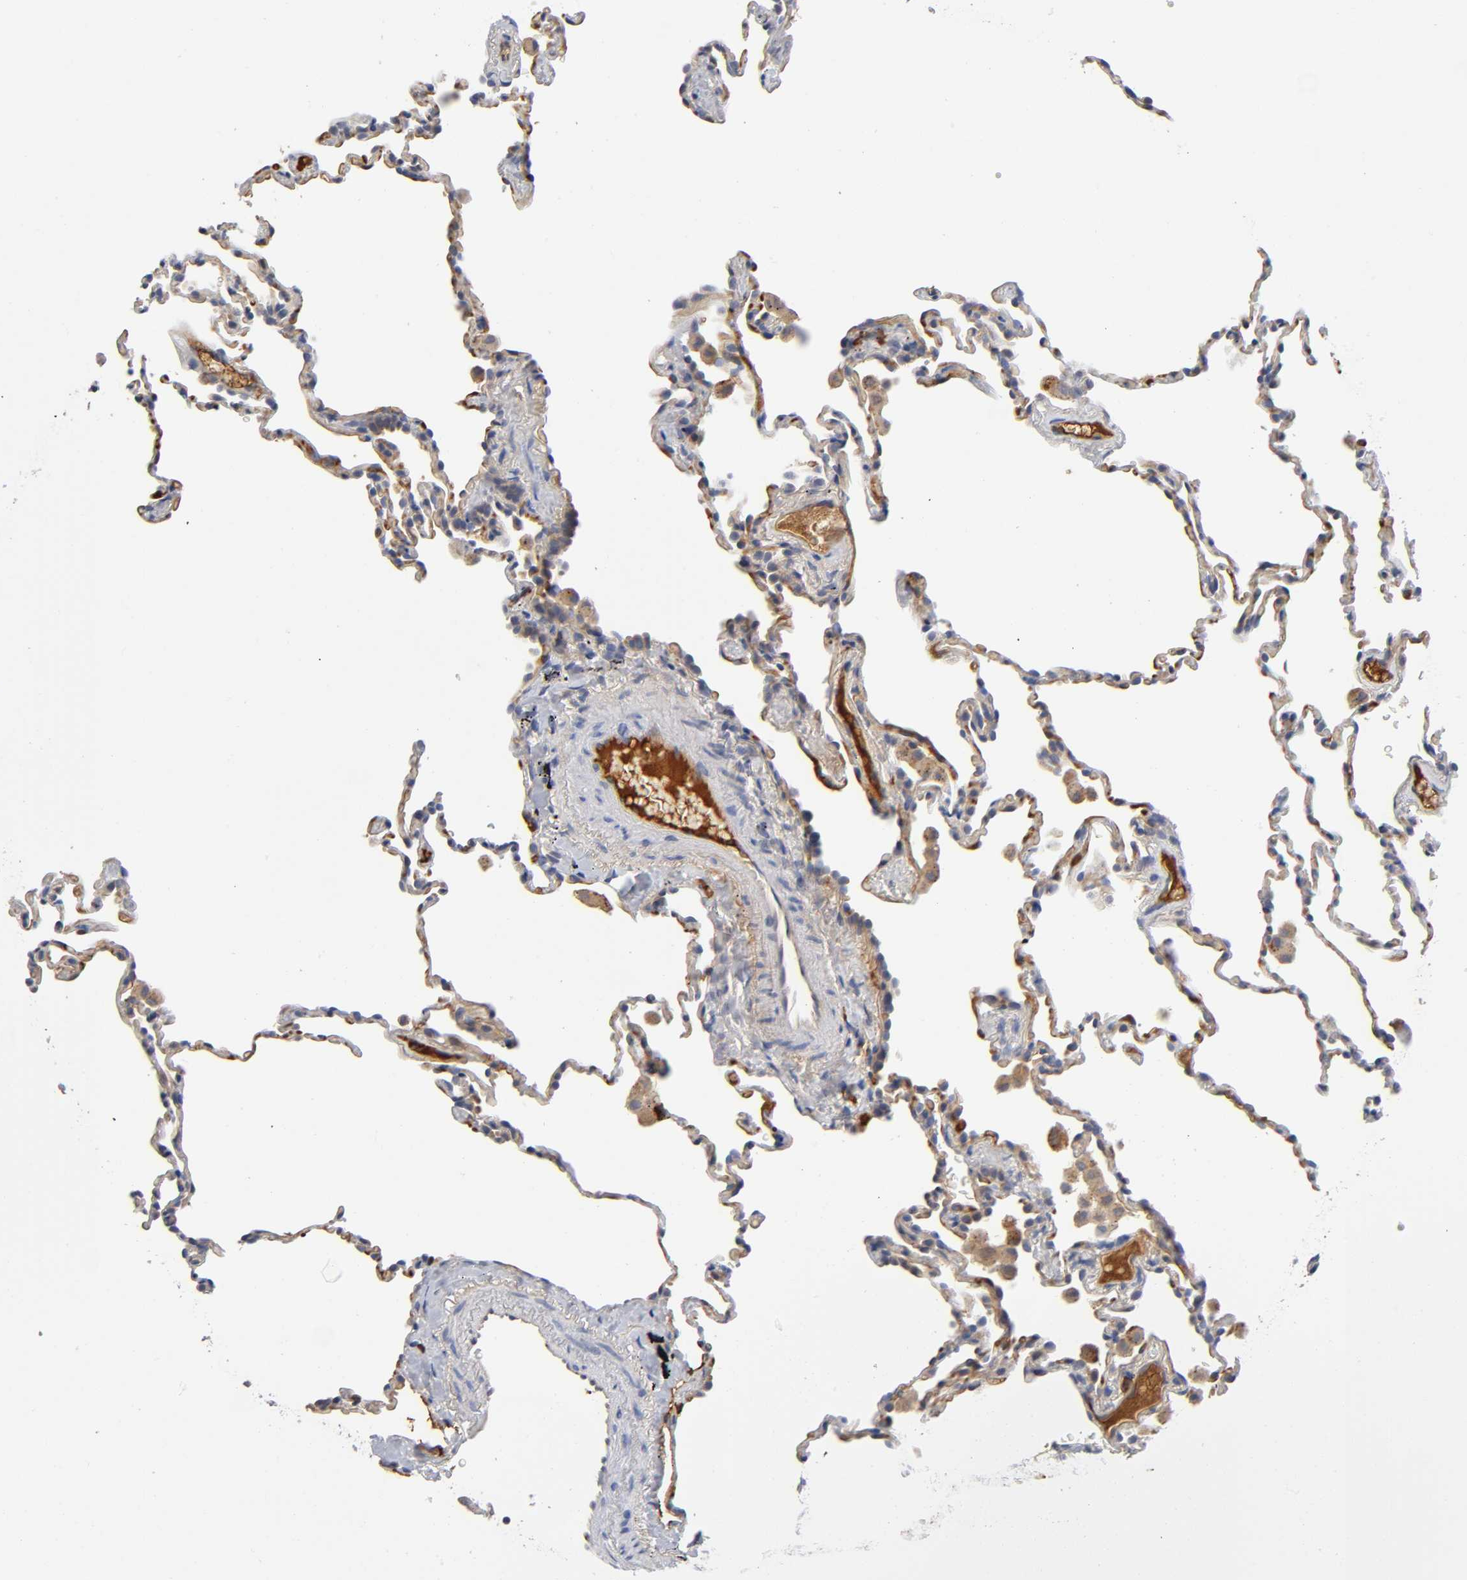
{"staining": {"intensity": "weak", "quantity": ">75%", "location": "cytoplasmic/membranous"}, "tissue": "lung", "cell_type": "Alveolar cells", "image_type": "normal", "snomed": [{"axis": "morphology", "description": "Normal tissue, NOS"}, {"axis": "morphology", "description": "Soft tissue tumor metastatic"}, {"axis": "topography", "description": "Lung"}], "caption": "This micrograph reveals normal lung stained with immunohistochemistry (IHC) to label a protein in brown. The cytoplasmic/membranous of alveolar cells show weak positivity for the protein. Nuclei are counter-stained blue.", "gene": "NOVA1", "patient": {"sex": "male", "age": 59}}